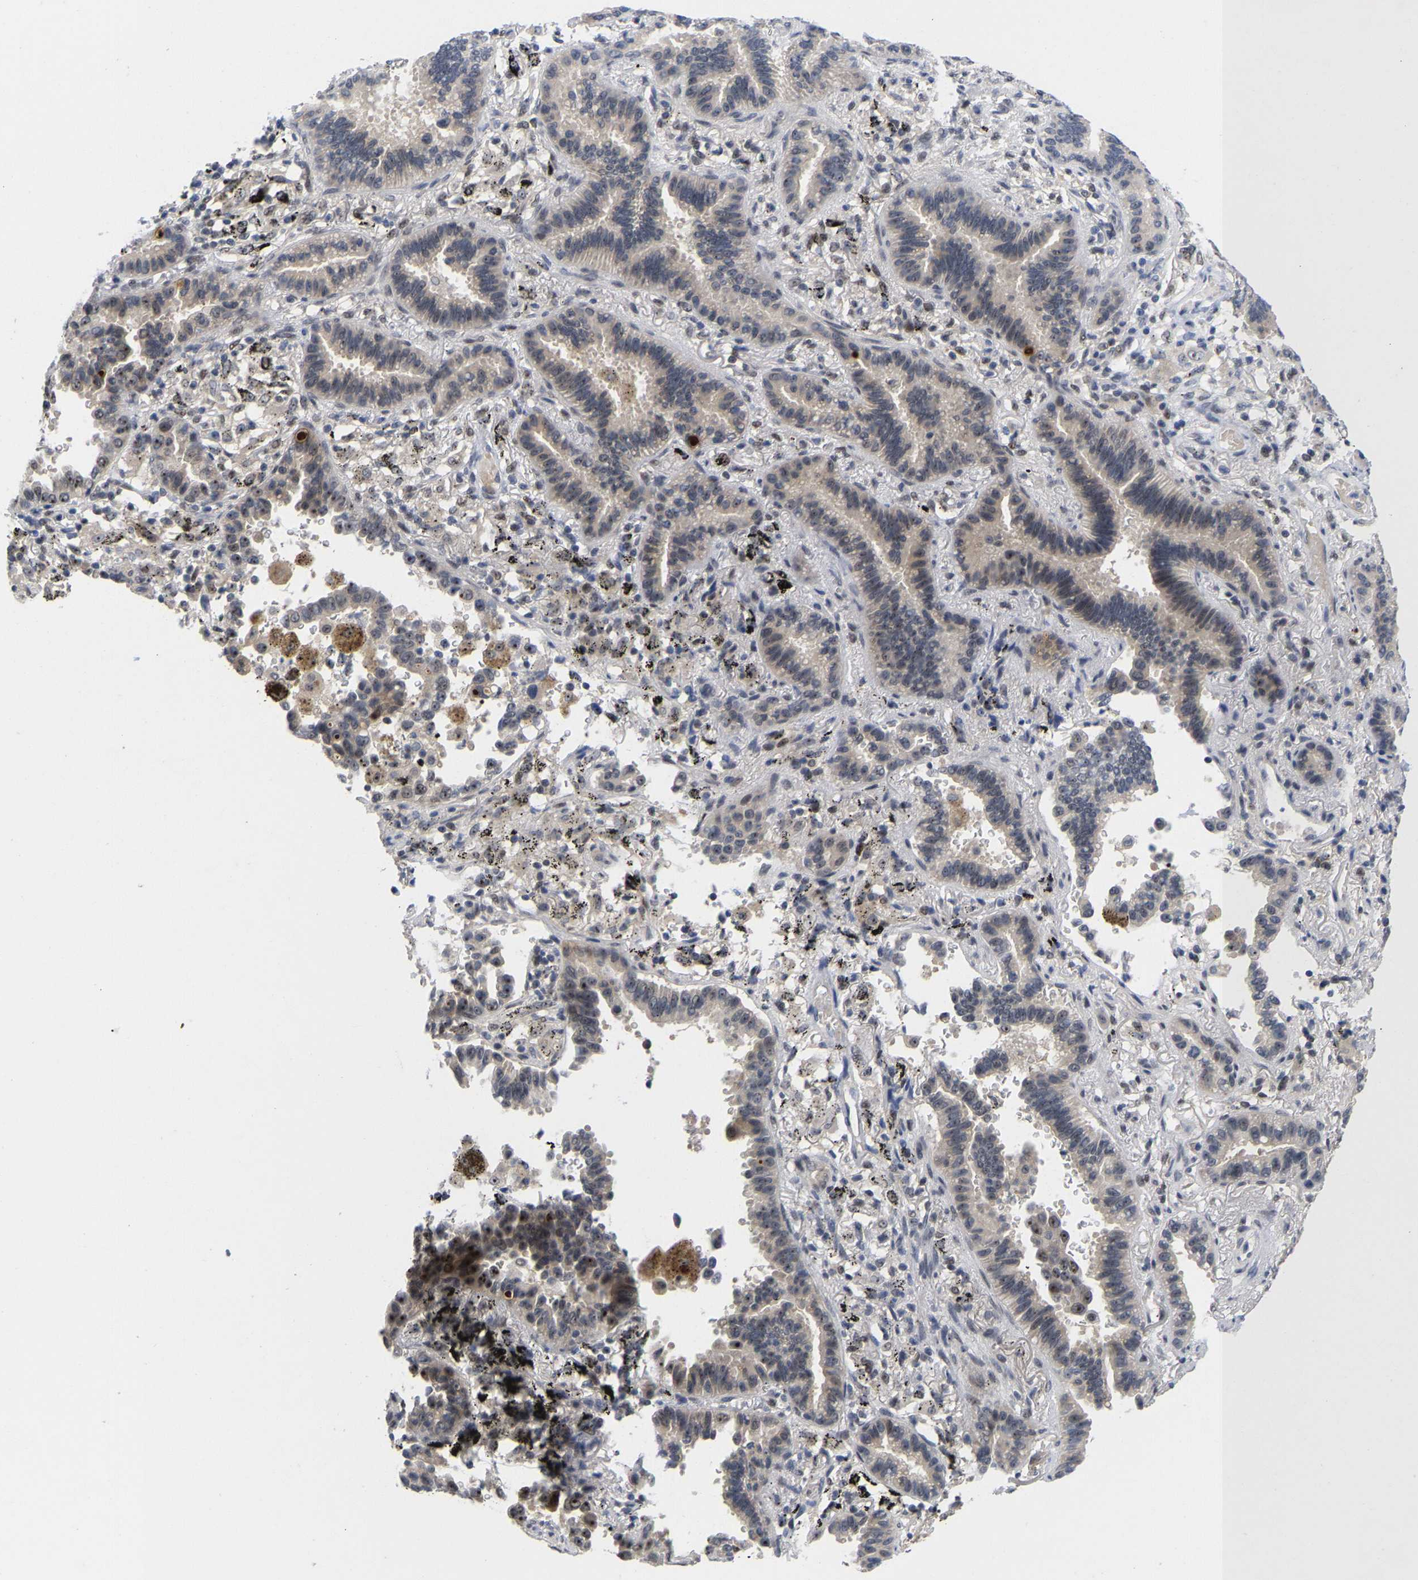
{"staining": {"intensity": "negative", "quantity": "none", "location": "none"}, "tissue": "lung cancer", "cell_type": "Tumor cells", "image_type": "cancer", "snomed": [{"axis": "morphology", "description": "Normal tissue, NOS"}, {"axis": "morphology", "description": "Adenocarcinoma, NOS"}, {"axis": "topography", "description": "Lung"}], "caption": "There is no significant staining in tumor cells of lung adenocarcinoma.", "gene": "NLE1", "patient": {"sex": "male", "age": 59}}